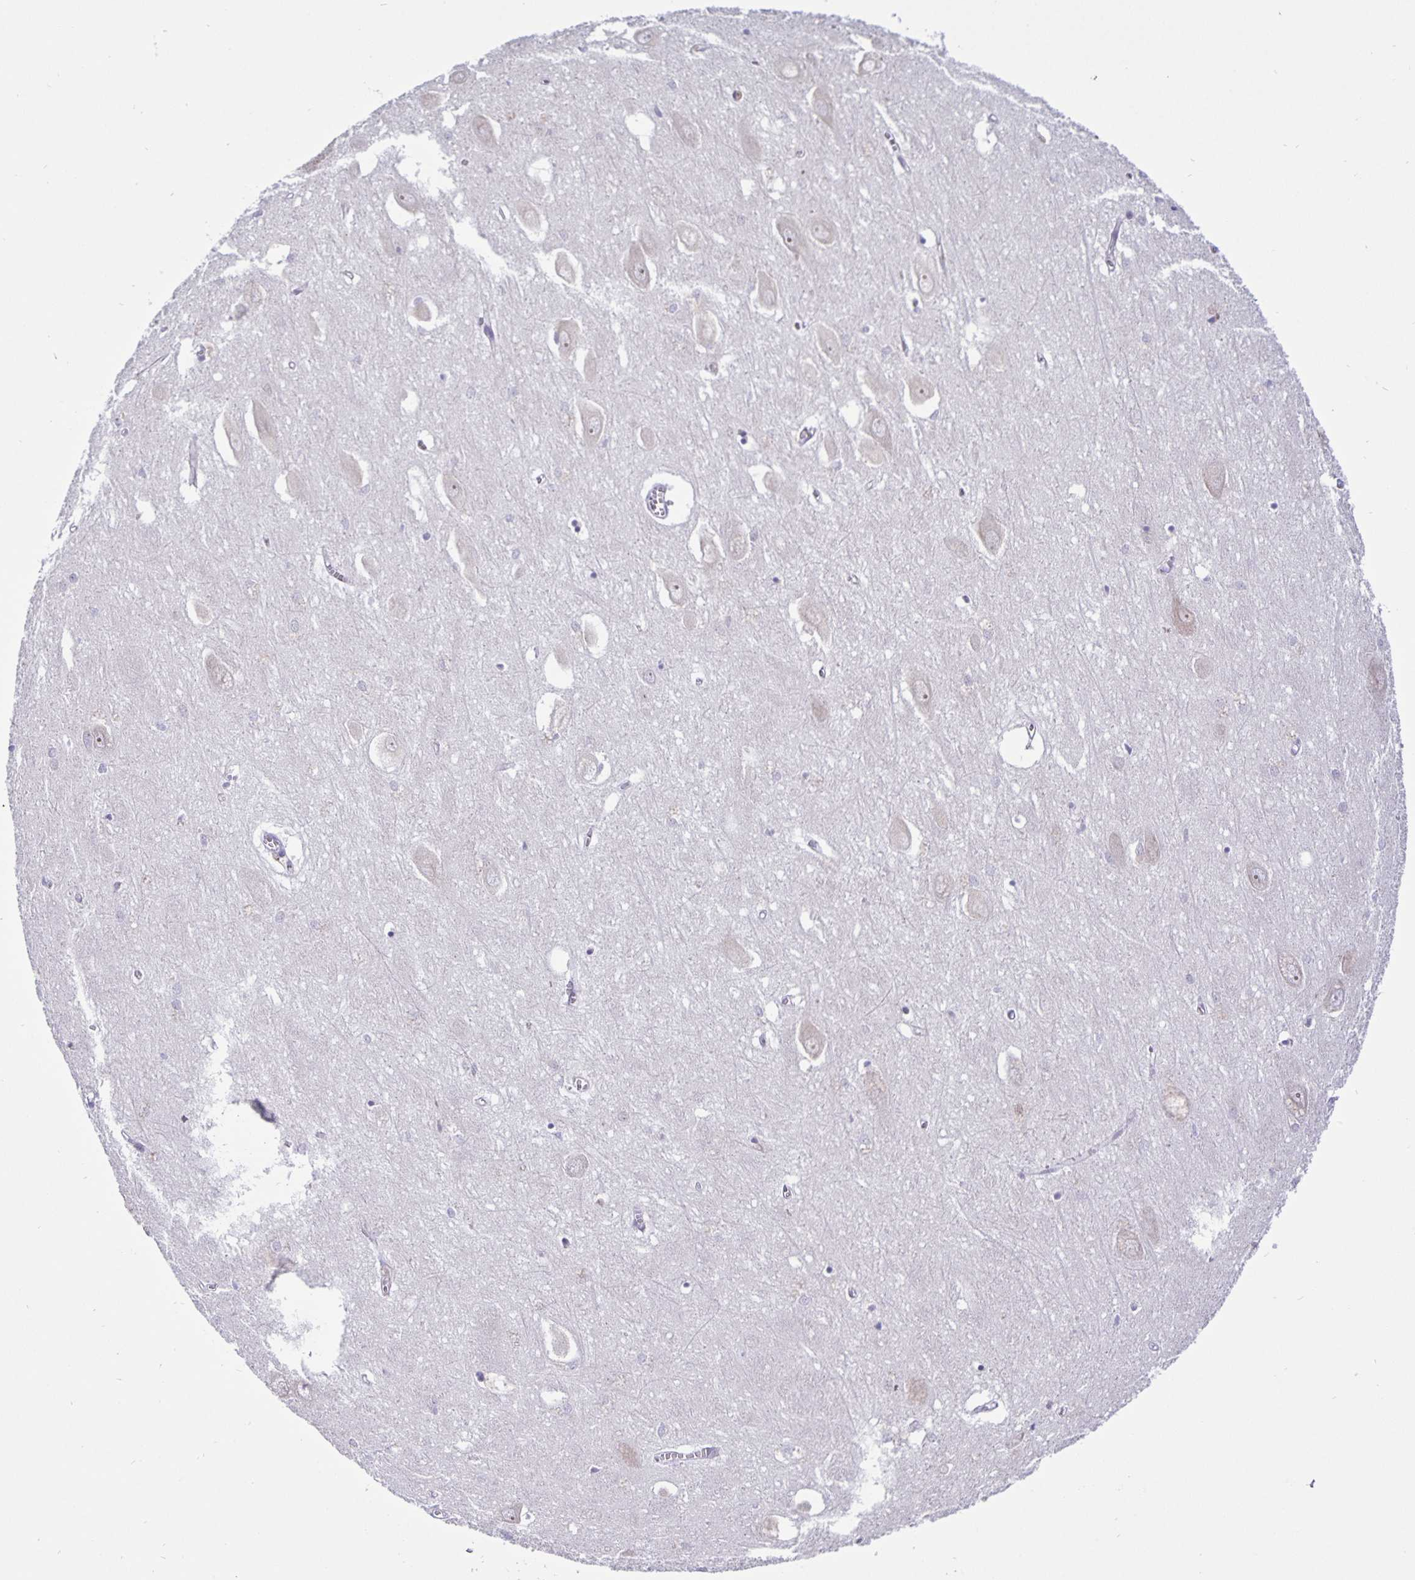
{"staining": {"intensity": "strong", "quantity": "<25%", "location": "nuclear"}, "tissue": "hippocampus", "cell_type": "Glial cells", "image_type": "normal", "snomed": [{"axis": "morphology", "description": "Normal tissue, NOS"}, {"axis": "topography", "description": "Hippocampus"}], "caption": "Immunohistochemistry (IHC) photomicrograph of benign human hippocampus stained for a protein (brown), which demonstrates medium levels of strong nuclear staining in about <25% of glial cells.", "gene": "FOSL2", "patient": {"sex": "female", "age": 64}}